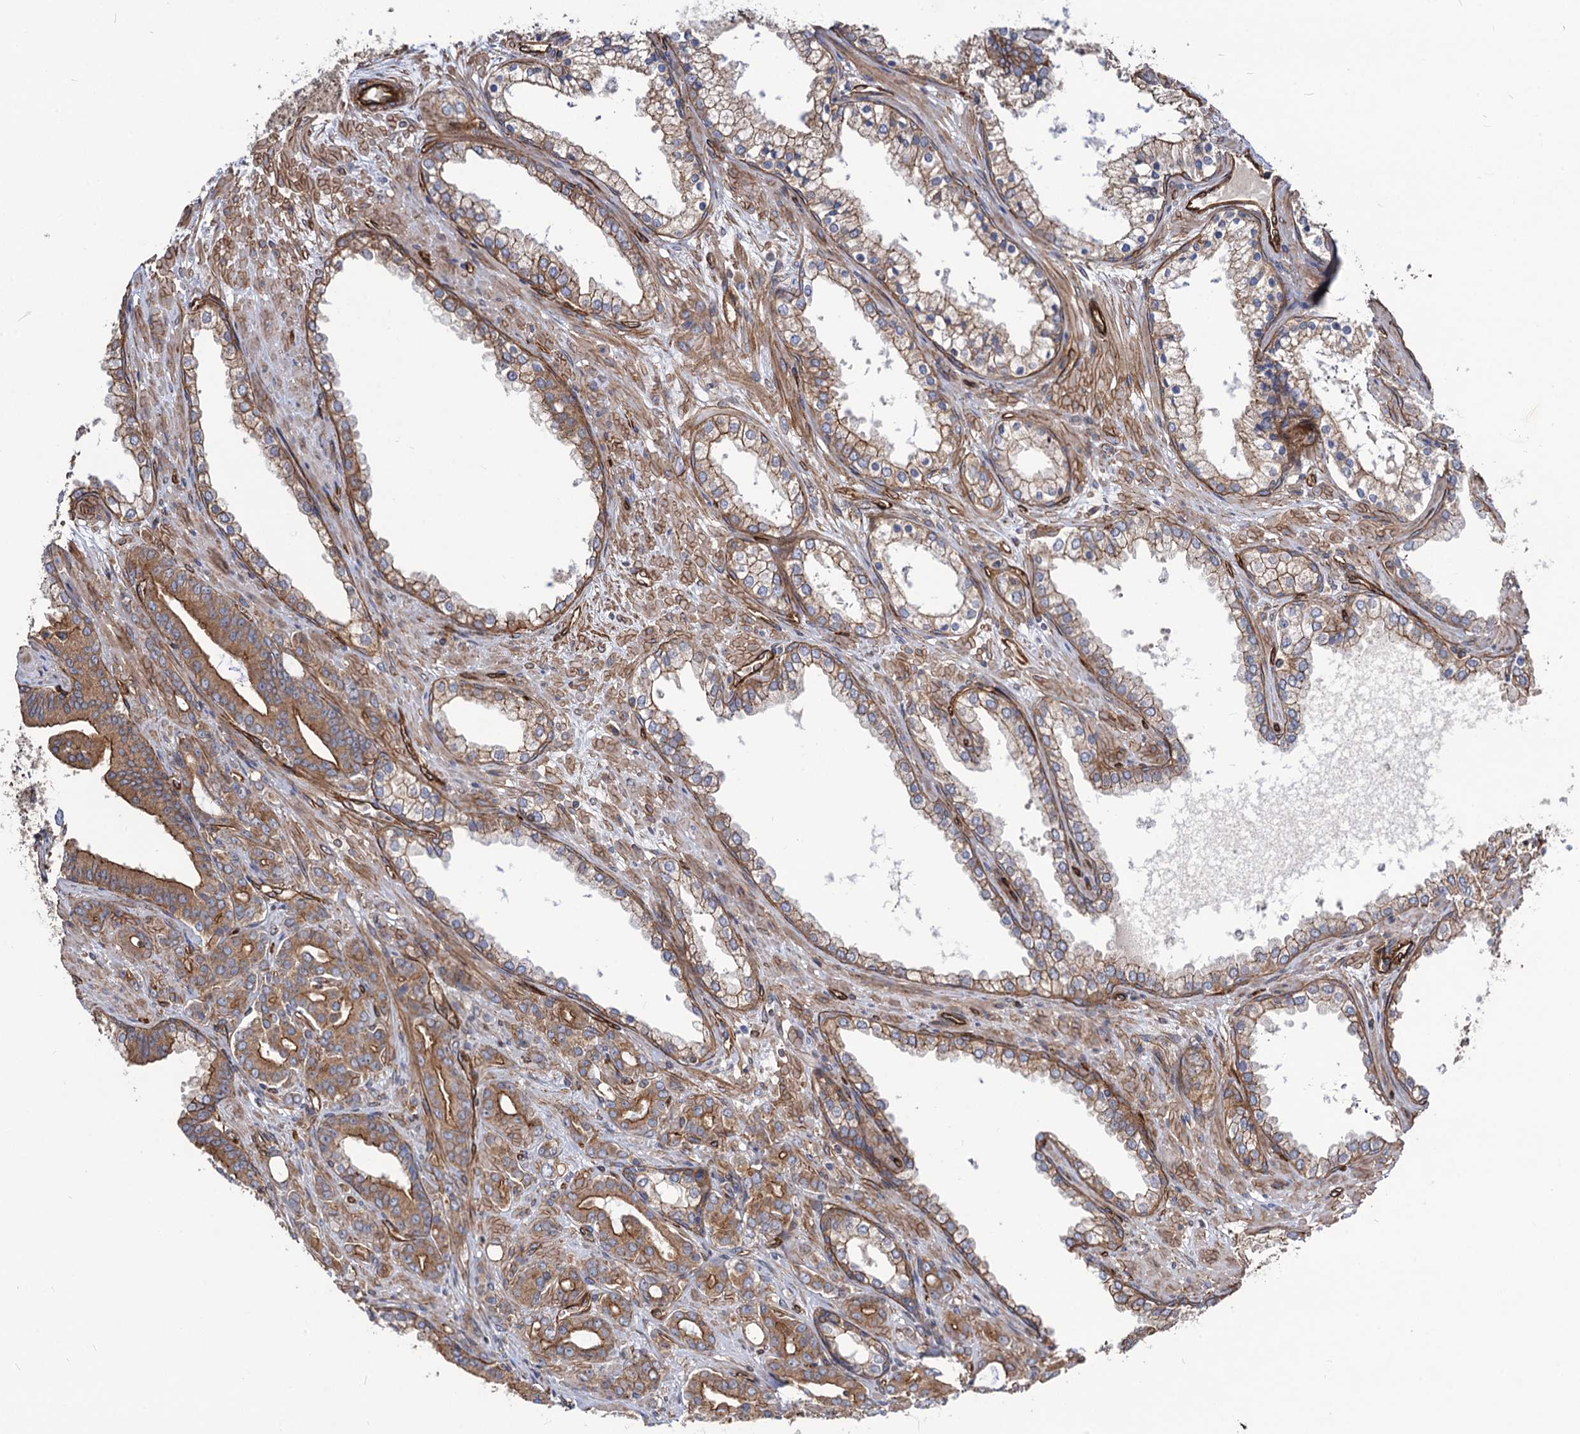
{"staining": {"intensity": "strong", "quantity": "25%-75%", "location": "cytoplasmic/membranous"}, "tissue": "prostate cancer", "cell_type": "Tumor cells", "image_type": "cancer", "snomed": [{"axis": "morphology", "description": "Adenocarcinoma, High grade"}, {"axis": "topography", "description": "Prostate"}], "caption": "Brown immunohistochemical staining in prostate cancer (high-grade adenocarcinoma) reveals strong cytoplasmic/membranous staining in approximately 25%-75% of tumor cells.", "gene": "CIP2A", "patient": {"sex": "male", "age": 72}}